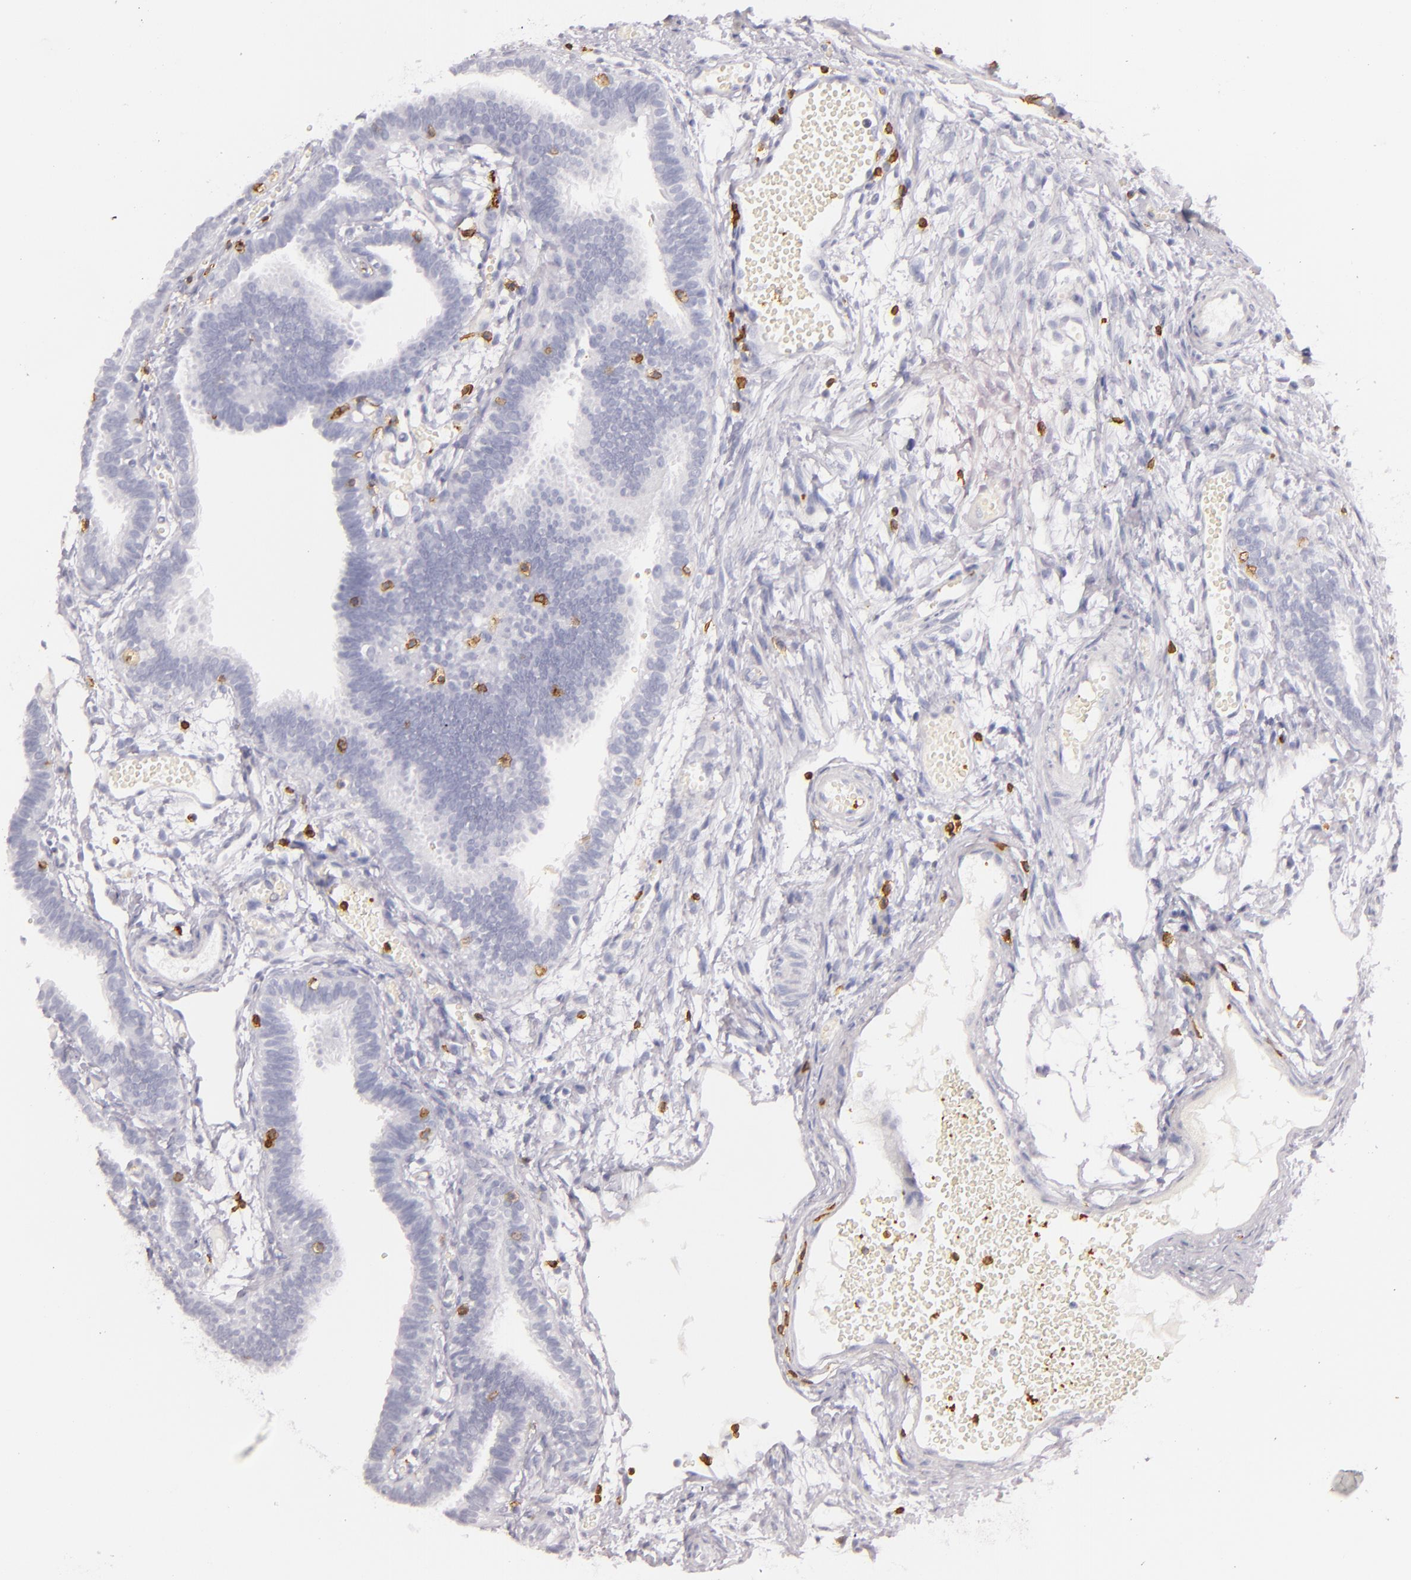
{"staining": {"intensity": "negative", "quantity": "none", "location": "none"}, "tissue": "fallopian tube", "cell_type": "Glandular cells", "image_type": "normal", "snomed": [{"axis": "morphology", "description": "Normal tissue, NOS"}, {"axis": "topography", "description": "Fallopian tube"}], "caption": "Glandular cells show no significant staining in normal fallopian tube.", "gene": "LAT", "patient": {"sex": "female", "age": 29}}